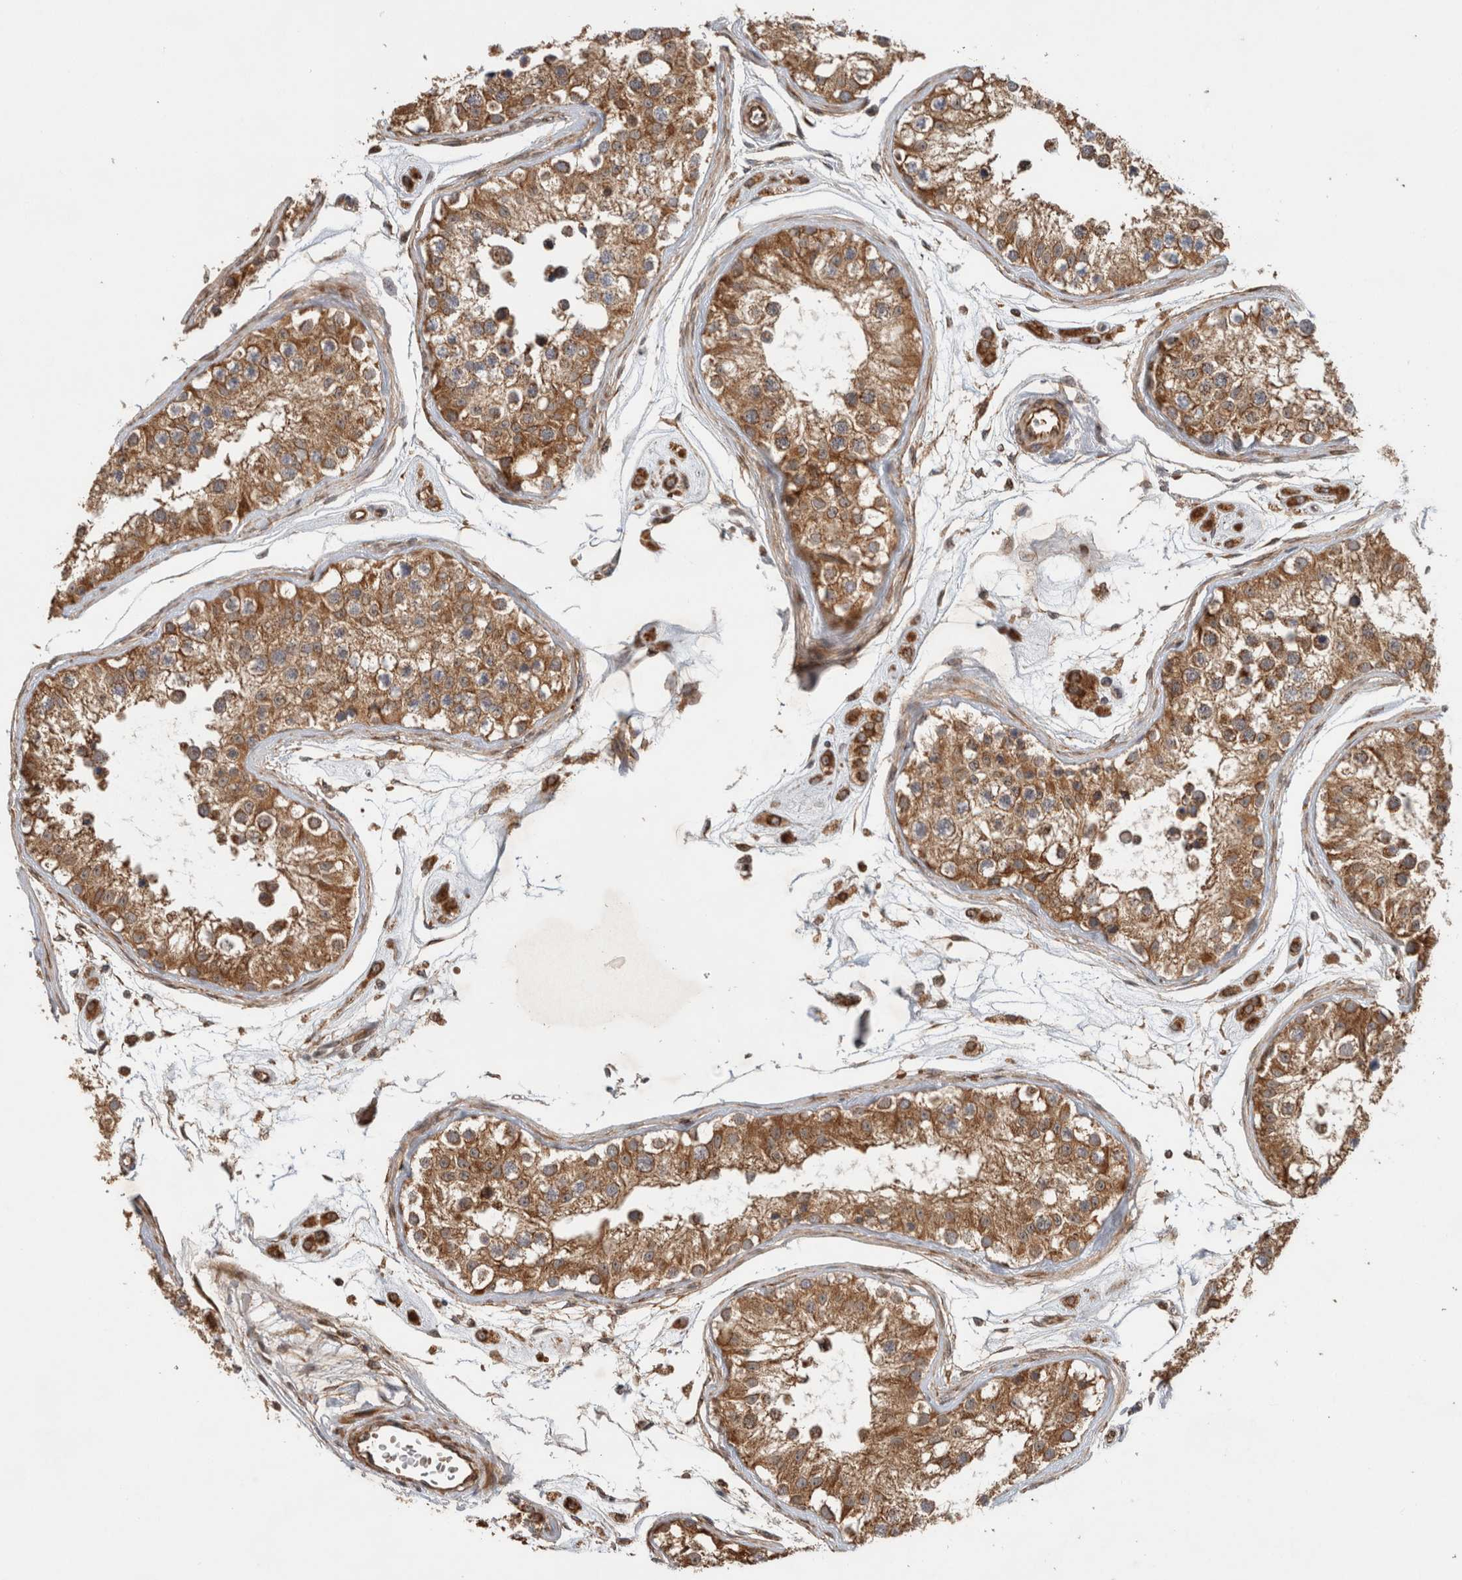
{"staining": {"intensity": "moderate", "quantity": ">75%", "location": "cytoplasmic/membranous"}, "tissue": "testis", "cell_type": "Cells in seminiferous ducts", "image_type": "normal", "snomed": [{"axis": "morphology", "description": "Normal tissue, NOS"}, {"axis": "morphology", "description": "Adenocarcinoma, metastatic, NOS"}, {"axis": "topography", "description": "Testis"}], "caption": "High-magnification brightfield microscopy of normal testis stained with DAB (brown) and counterstained with hematoxylin (blue). cells in seminiferous ducts exhibit moderate cytoplasmic/membranous expression is seen in approximately>75% of cells.", "gene": "TUBD1", "patient": {"sex": "male", "age": 26}}